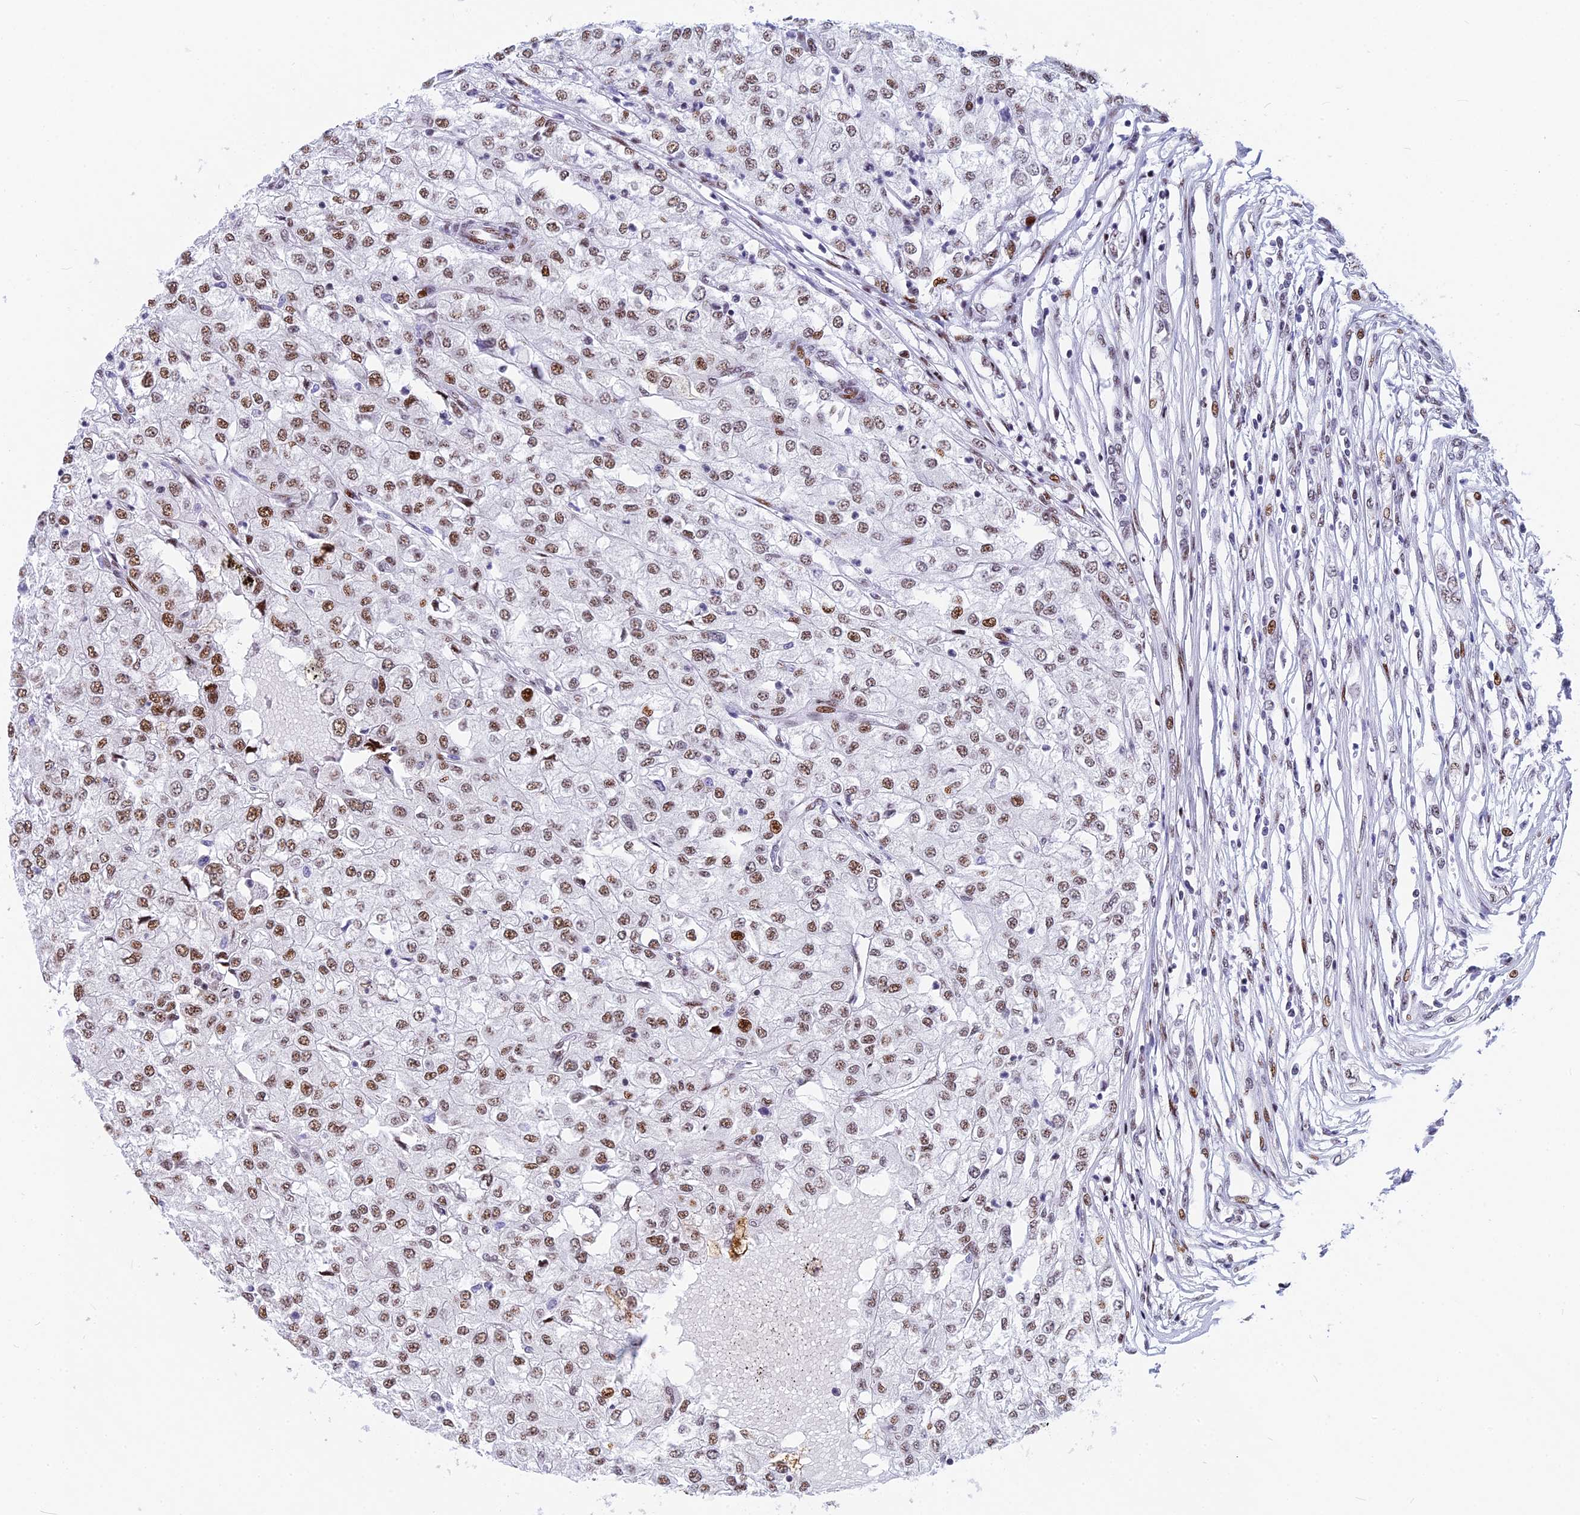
{"staining": {"intensity": "weak", "quantity": ">75%", "location": "nuclear"}, "tissue": "renal cancer", "cell_type": "Tumor cells", "image_type": "cancer", "snomed": [{"axis": "morphology", "description": "Adenocarcinoma, NOS"}, {"axis": "topography", "description": "Kidney"}], "caption": "Renal adenocarcinoma tissue demonstrates weak nuclear positivity in about >75% of tumor cells", "gene": "NSA2", "patient": {"sex": "female", "age": 54}}